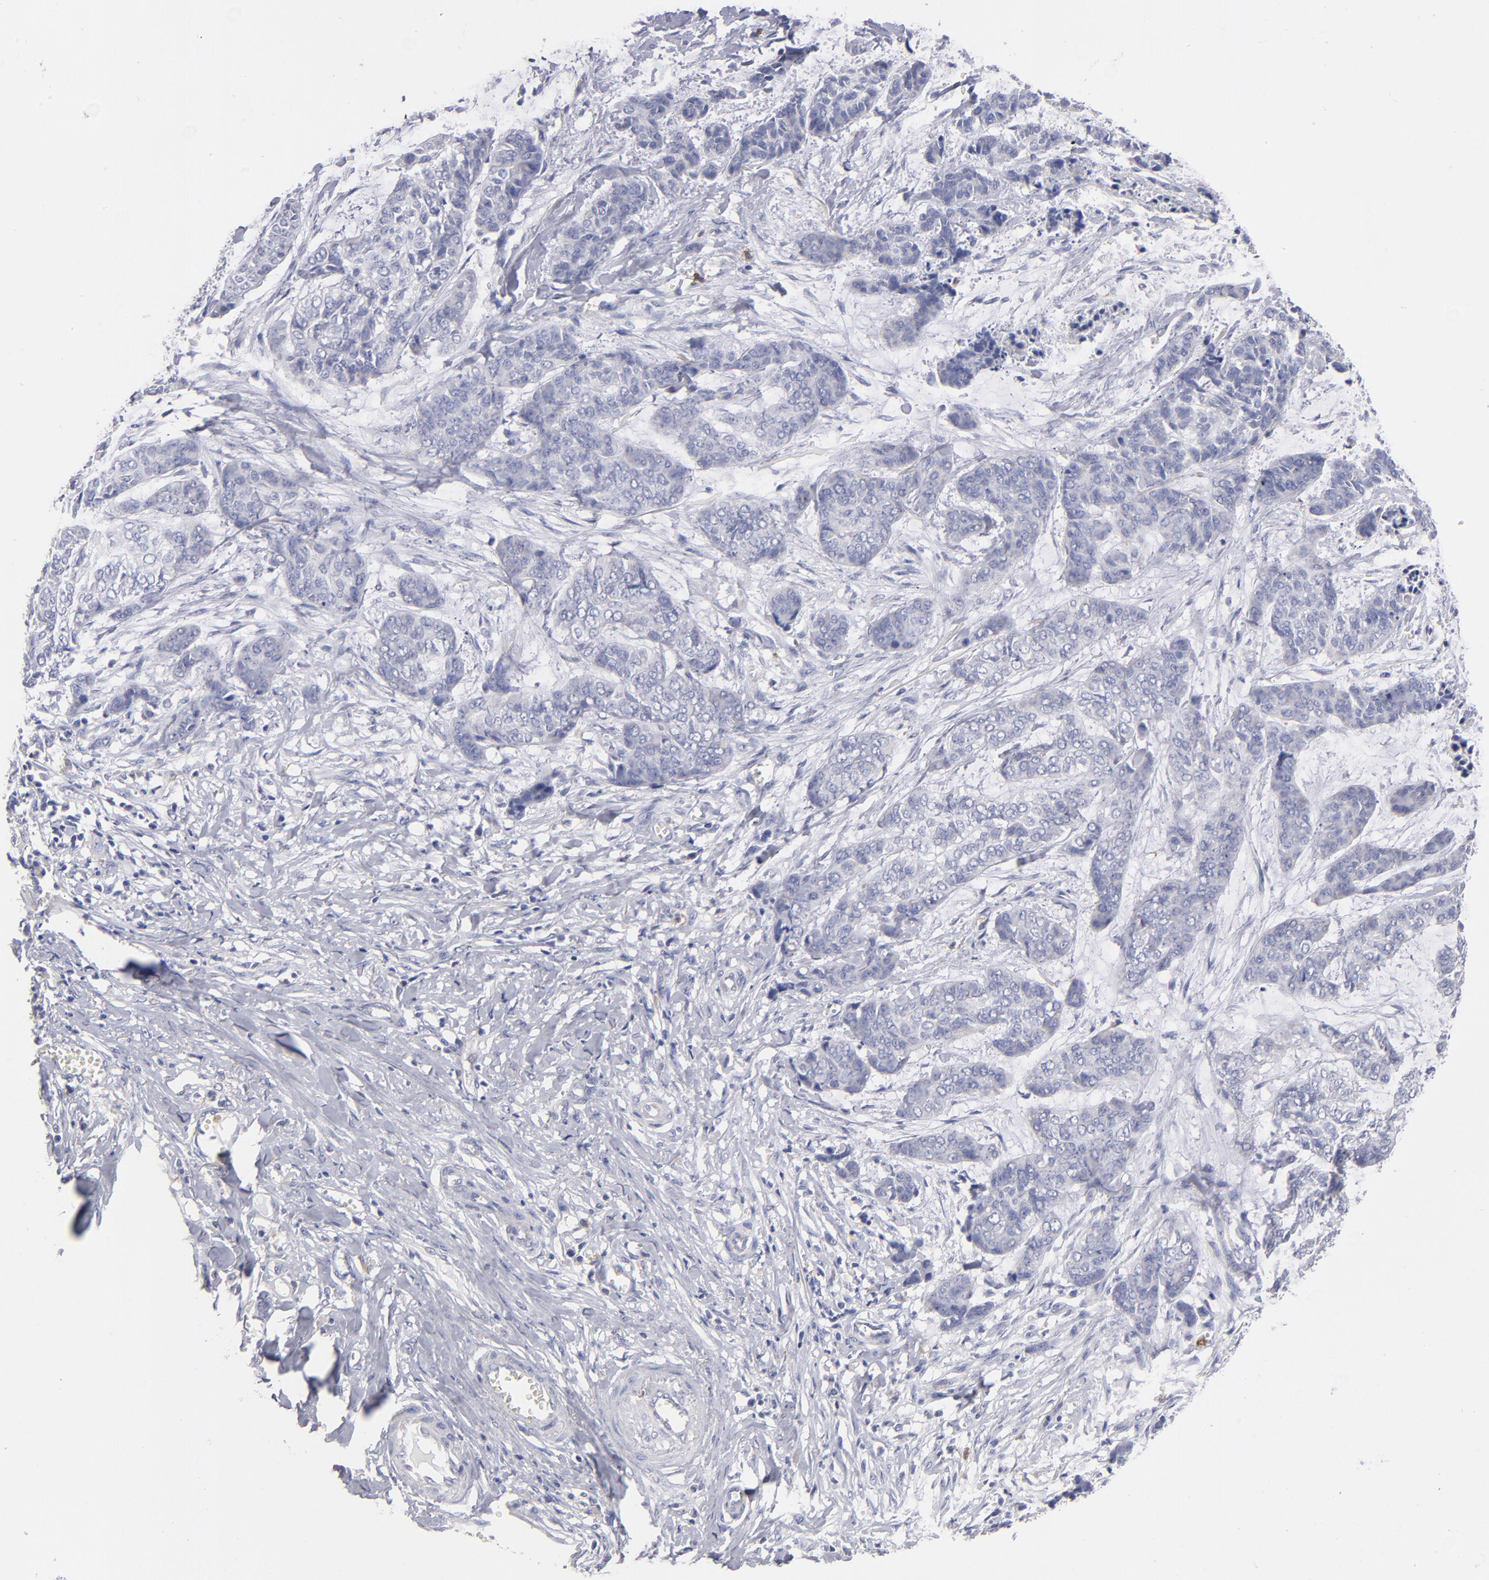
{"staining": {"intensity": "weak", "quantity": "<25%", "location": "cytoplasmic/membranous"}, "tissue": "skin cancer", "cell_type": "Tumor cells", "image_type": "cancer", "snomed": [{"axis": "morphology", "description": "Basal cell carcinoma"}, {"axis": "topography", "description": "Skin"}], "caption": "This is a histopathology image of IHC staining of skin basal cell carcinoma, which shows no expression in tumor cells.", "gene": "FGR", "patient": {"sex": "female", "age": 64}}